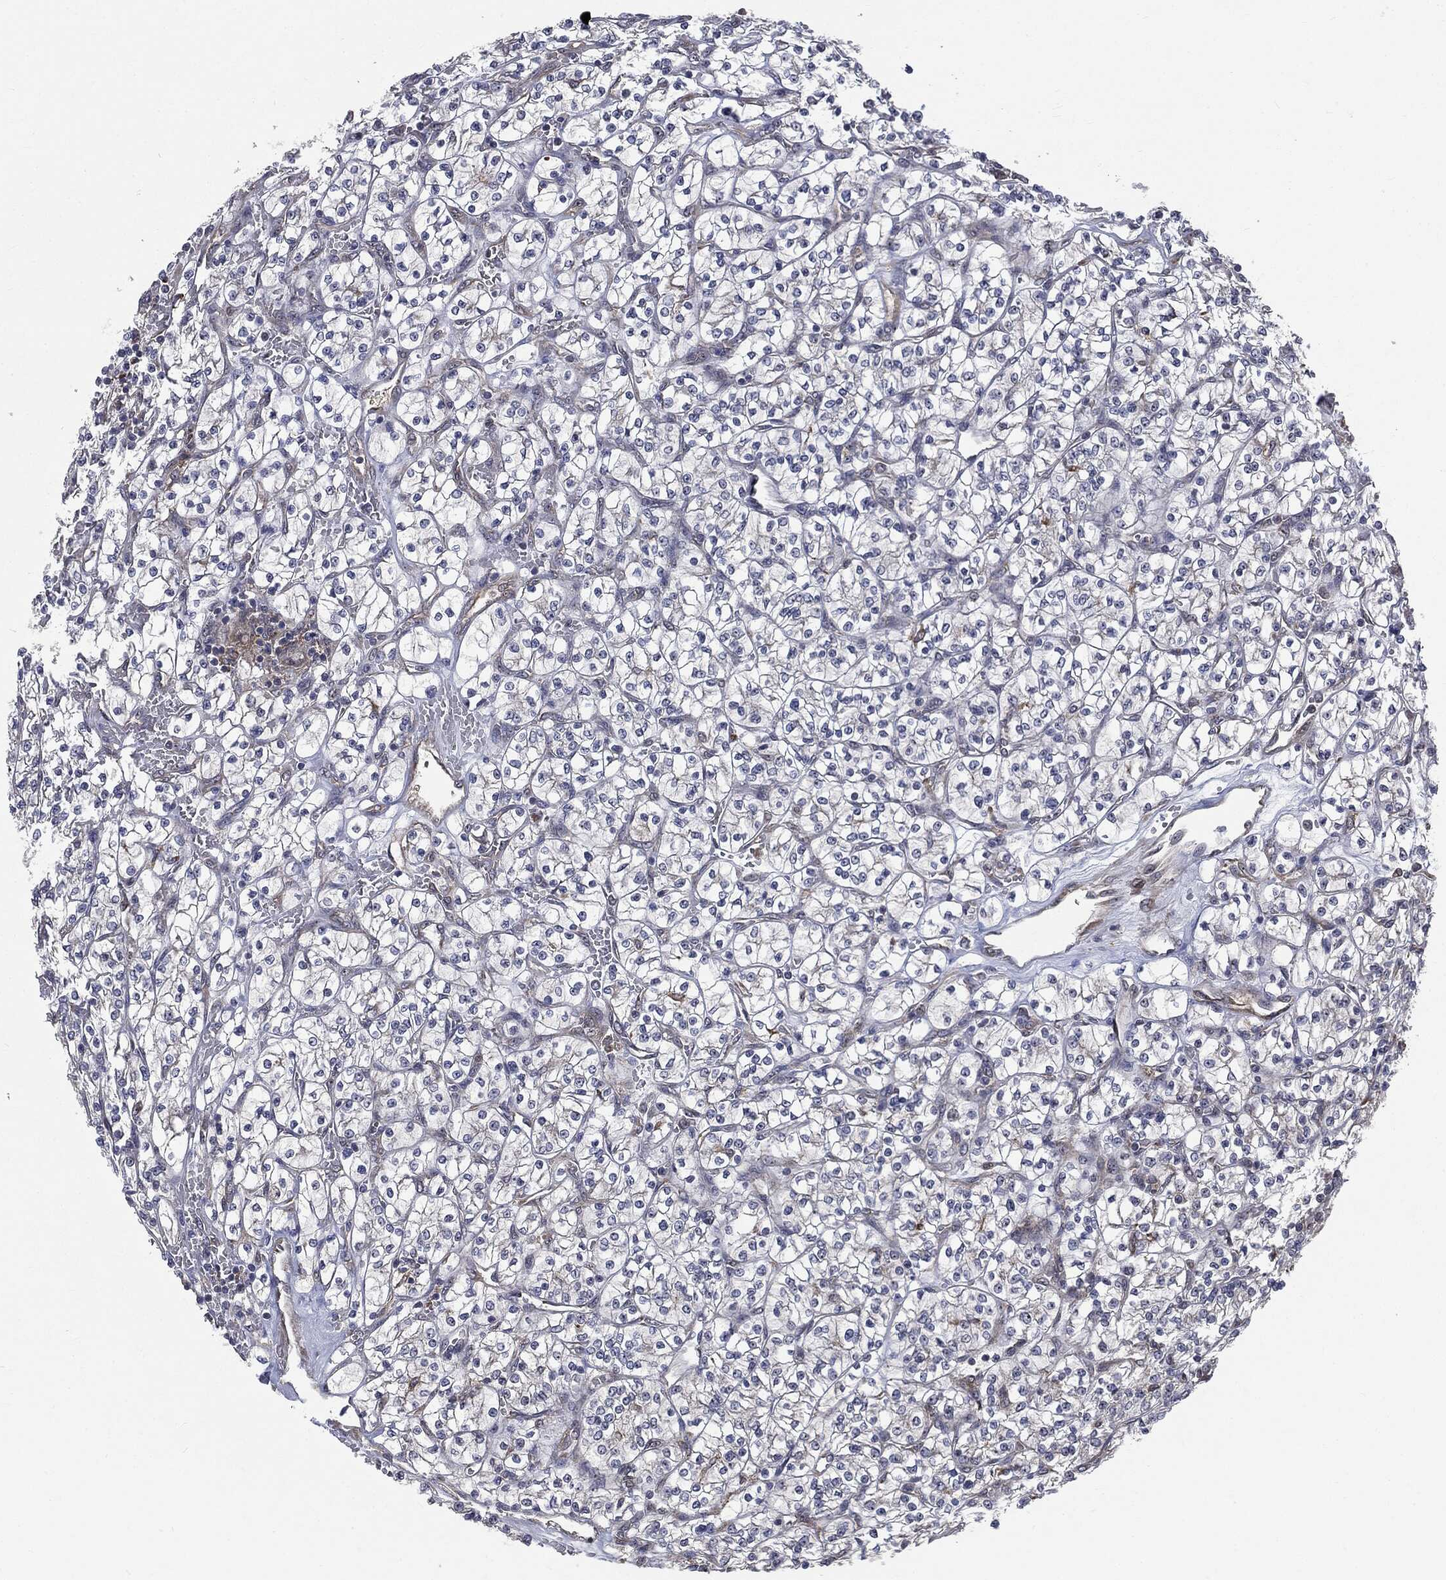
{"staining": {"intensity": "negative", "quantity": "none", "location": "none"}, "tissue": "renal cancer", "cell_type": "Tumor cells", "image_type": "cancer", "snomed": [{"axis": "morphology", "description": "Adenocarcinoma, NOS"}, {"axis": "topography", "description": "Kidney"}], "caption": "Immunohistochemistry micrograph of neoplastic tissue: human renal cancer (adenocarcinoma) stained with DAB (3,3'-diaminobenzidine) displays no significant protein positivity in tumor cells.", "gene": "TRMT1L", "patient": {"sex": "female", "age": 64}}